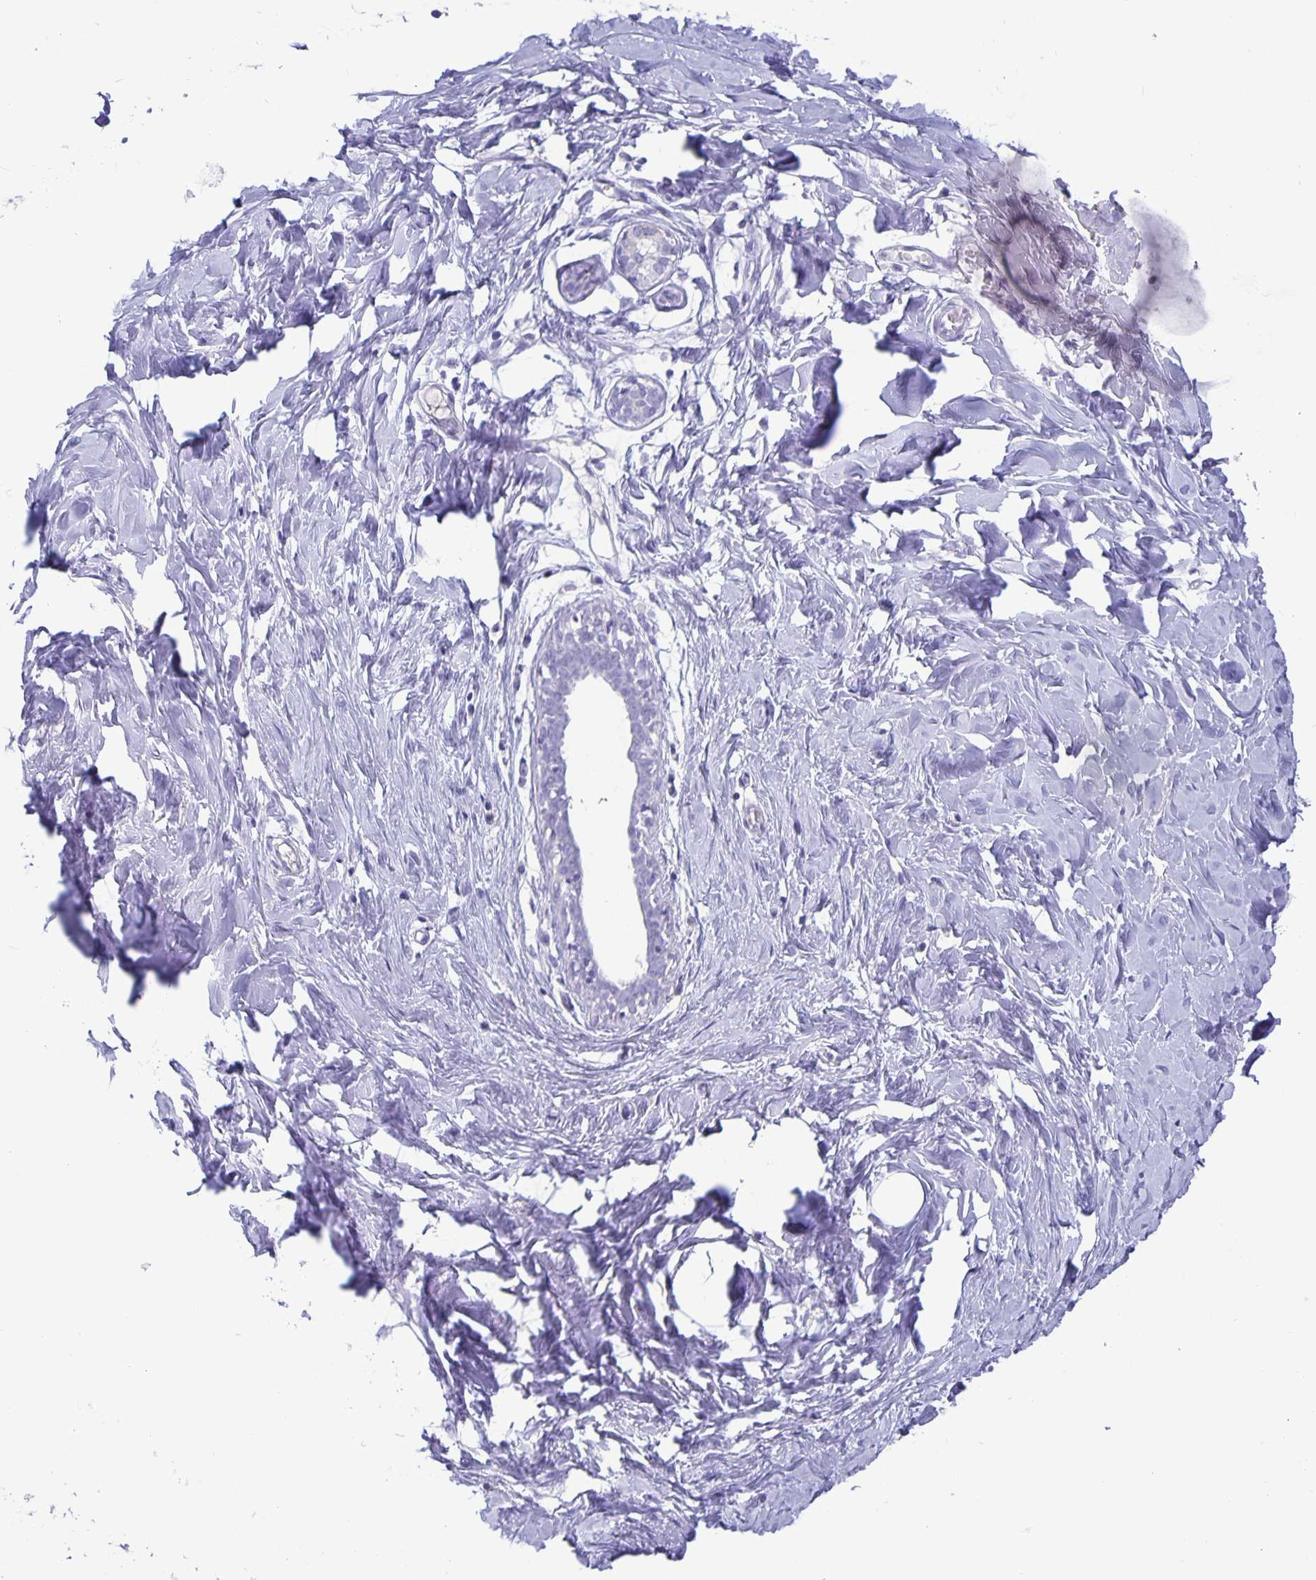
{"staining": {"intensity": "negative", "quantity": "none", "location": "none"}, "tissue": "breast", "cell_type": "Adipocytes", "image_type": "normal", "snomed": [{"axis": "morphology", "description": "Normal tissue, NOS"}, {"axis": "topography", "description": "Breast"}], "caption": "A micrograph of human breast is negative for staining in adipocytes. (DAB (3,3'-diaminobenzidine) immunohistochemistry (IHC) visualized using brightfield microscopy, high magnification).", "gene": "BPIFA3", "patient": {"sex": "female", "age": 27}}